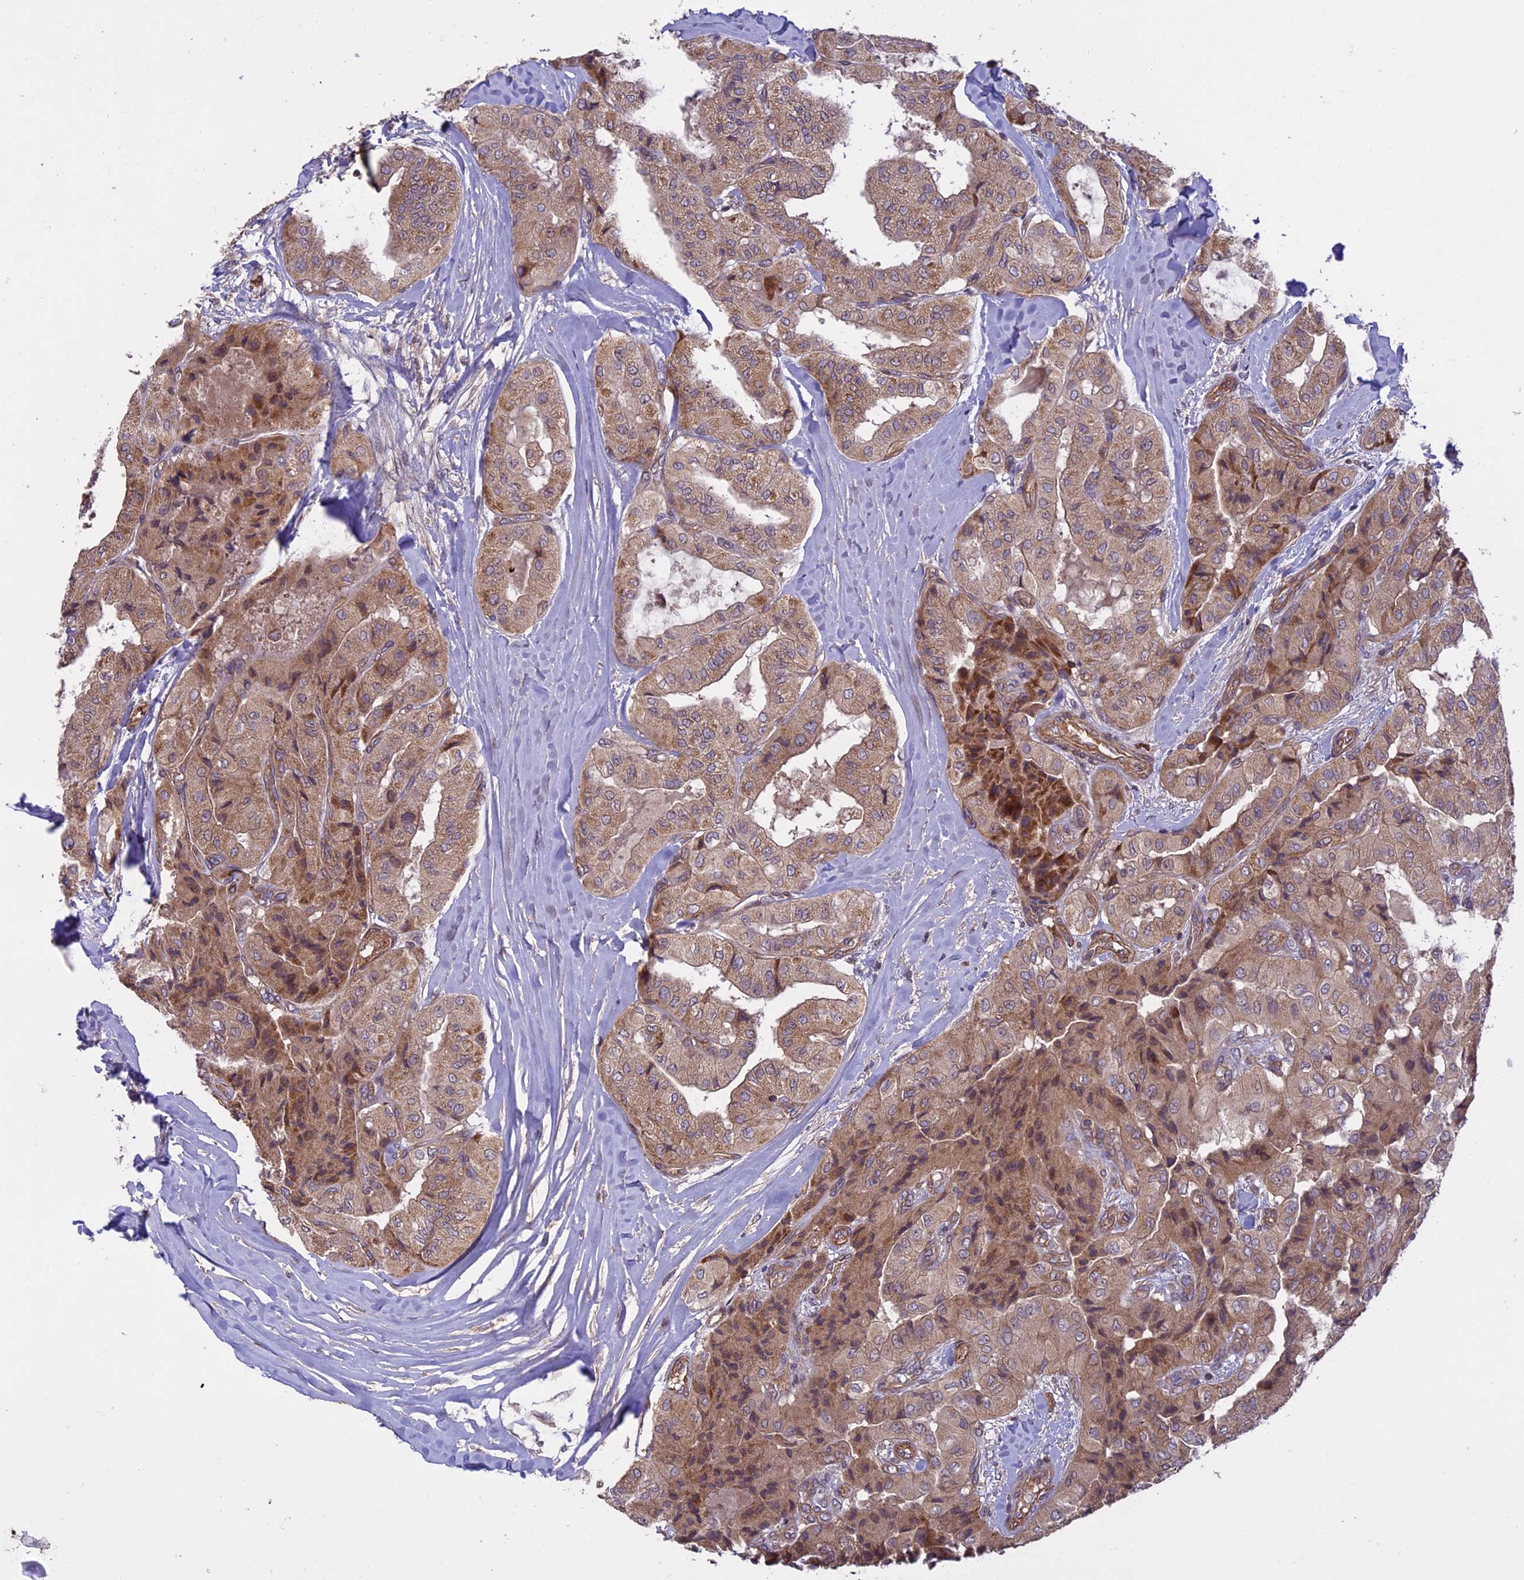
{"staining": {"intensity": "weak", "quantity": ">75%", "location": "cytoplasmic/membranous"}, "tissue": "thyroid cancer", "cell_type": "Tumor cells", "image_type": "cancer", "snomed": [{"axis": "morphology", "description": "Papillary adenocarcinoma, NOS"}, {"axis": "topography", "description": "Thyroid gland"}], "caption": "Protein expression by IHC exhibits weak cytoplasmic/membranous staining in approximately >75% of tumor cells in thyroid cancer (papillary adenocarcinoma).", "gene": "CCDC125", "patient": {"sex": "female", "age": 59}}